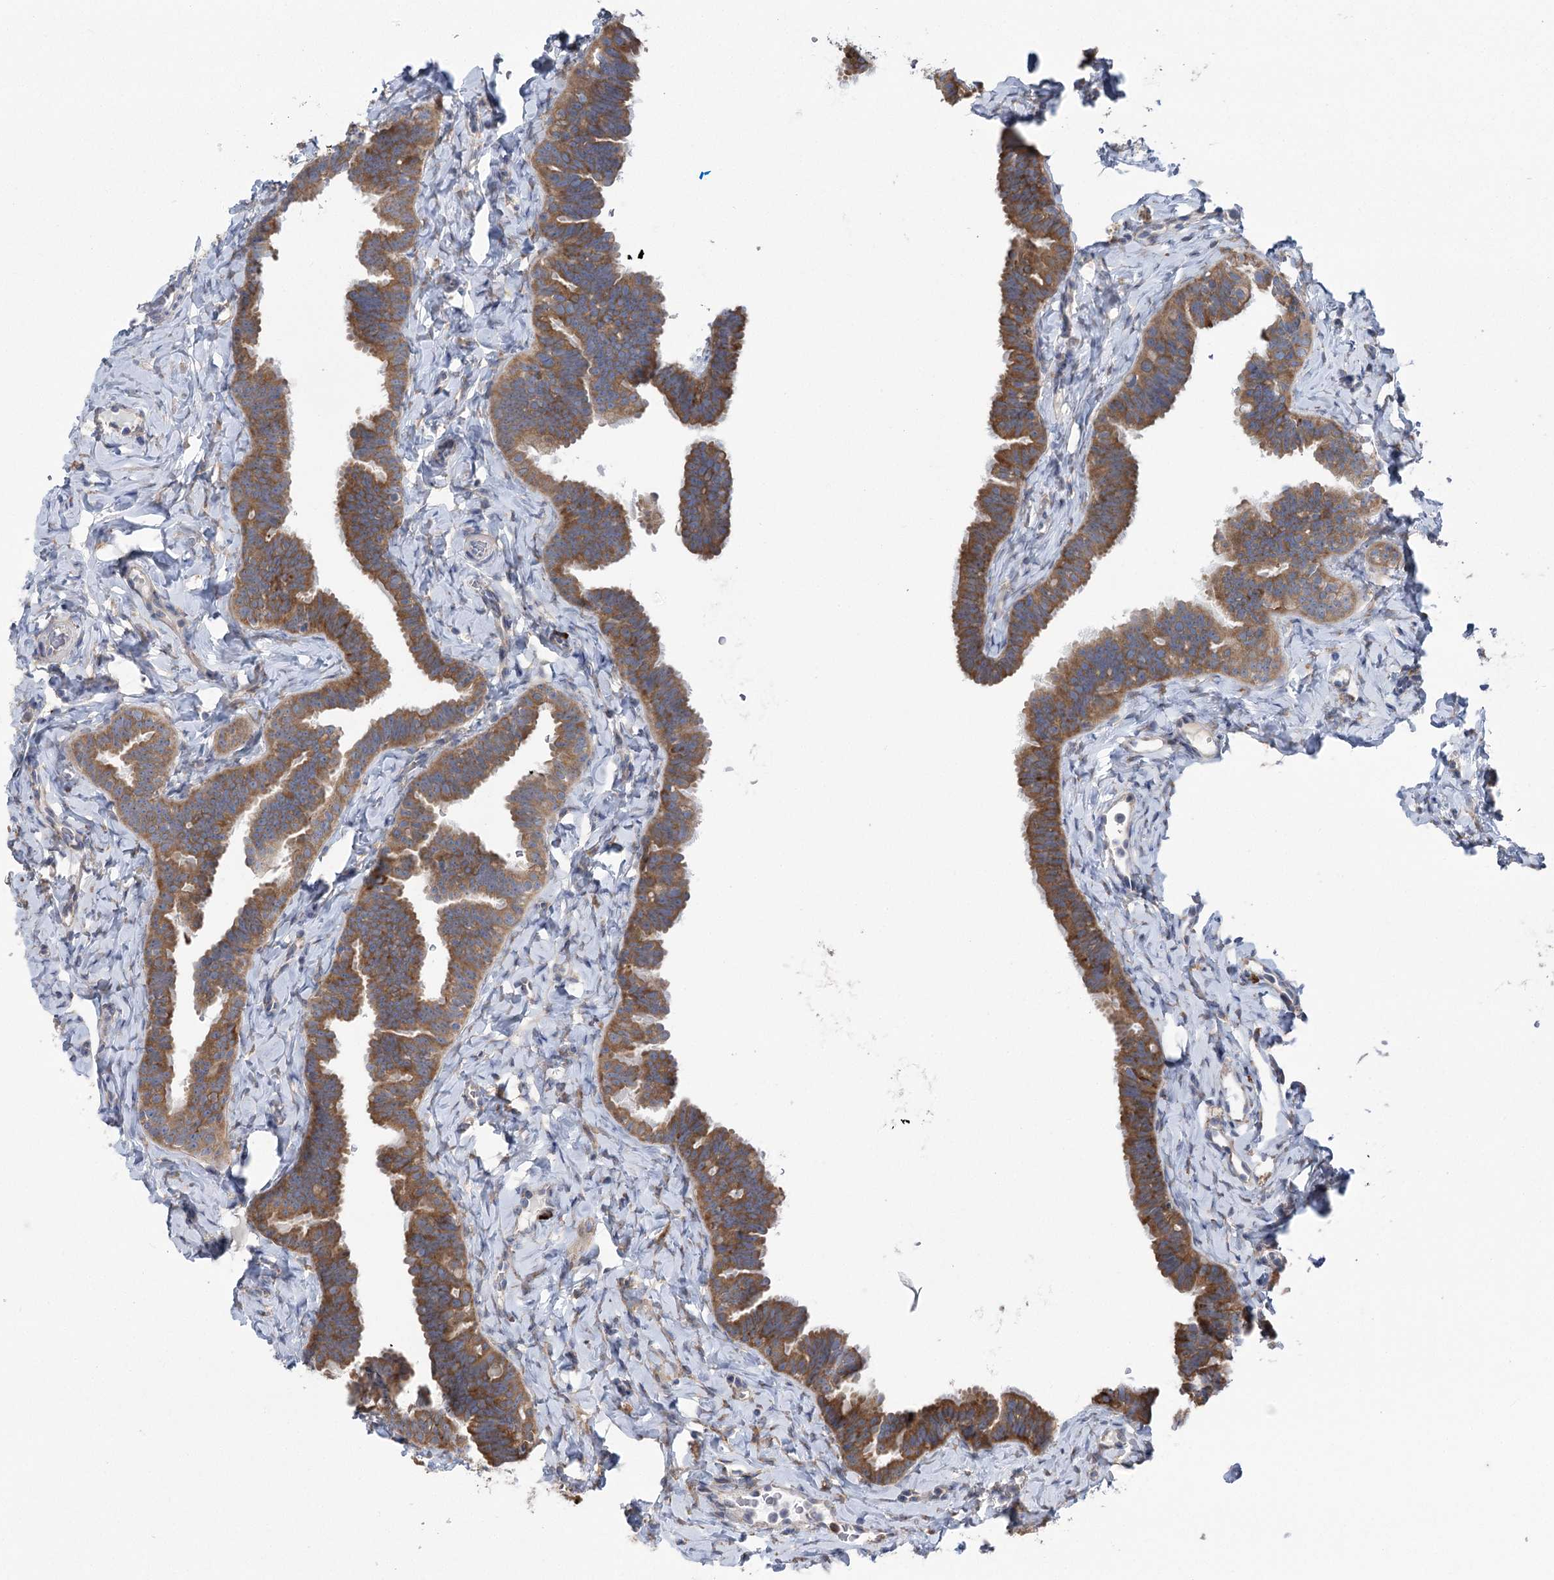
{"staining": {"intensity": "moderate", "quantity": ">75%", "location": "cytoplasmic/membranous"}, "tissue": "fallopian tube", "cell_type": "Glandular cells", "image_type": "normal", "snomed": [{"axis": "morphology", "description": "Normal tissue, NOS"}, {"axis": "topography", "description": "Fallopian tube"}], "caption": "Immunohistochemistry of unremarkable human fallopian tube displays medium levels of moderate cytoplasmic/membranous positivity in approximately >75% of glandular cells.", "gene": "METTL24", "patient": {"sex": "female", "age": 65}}